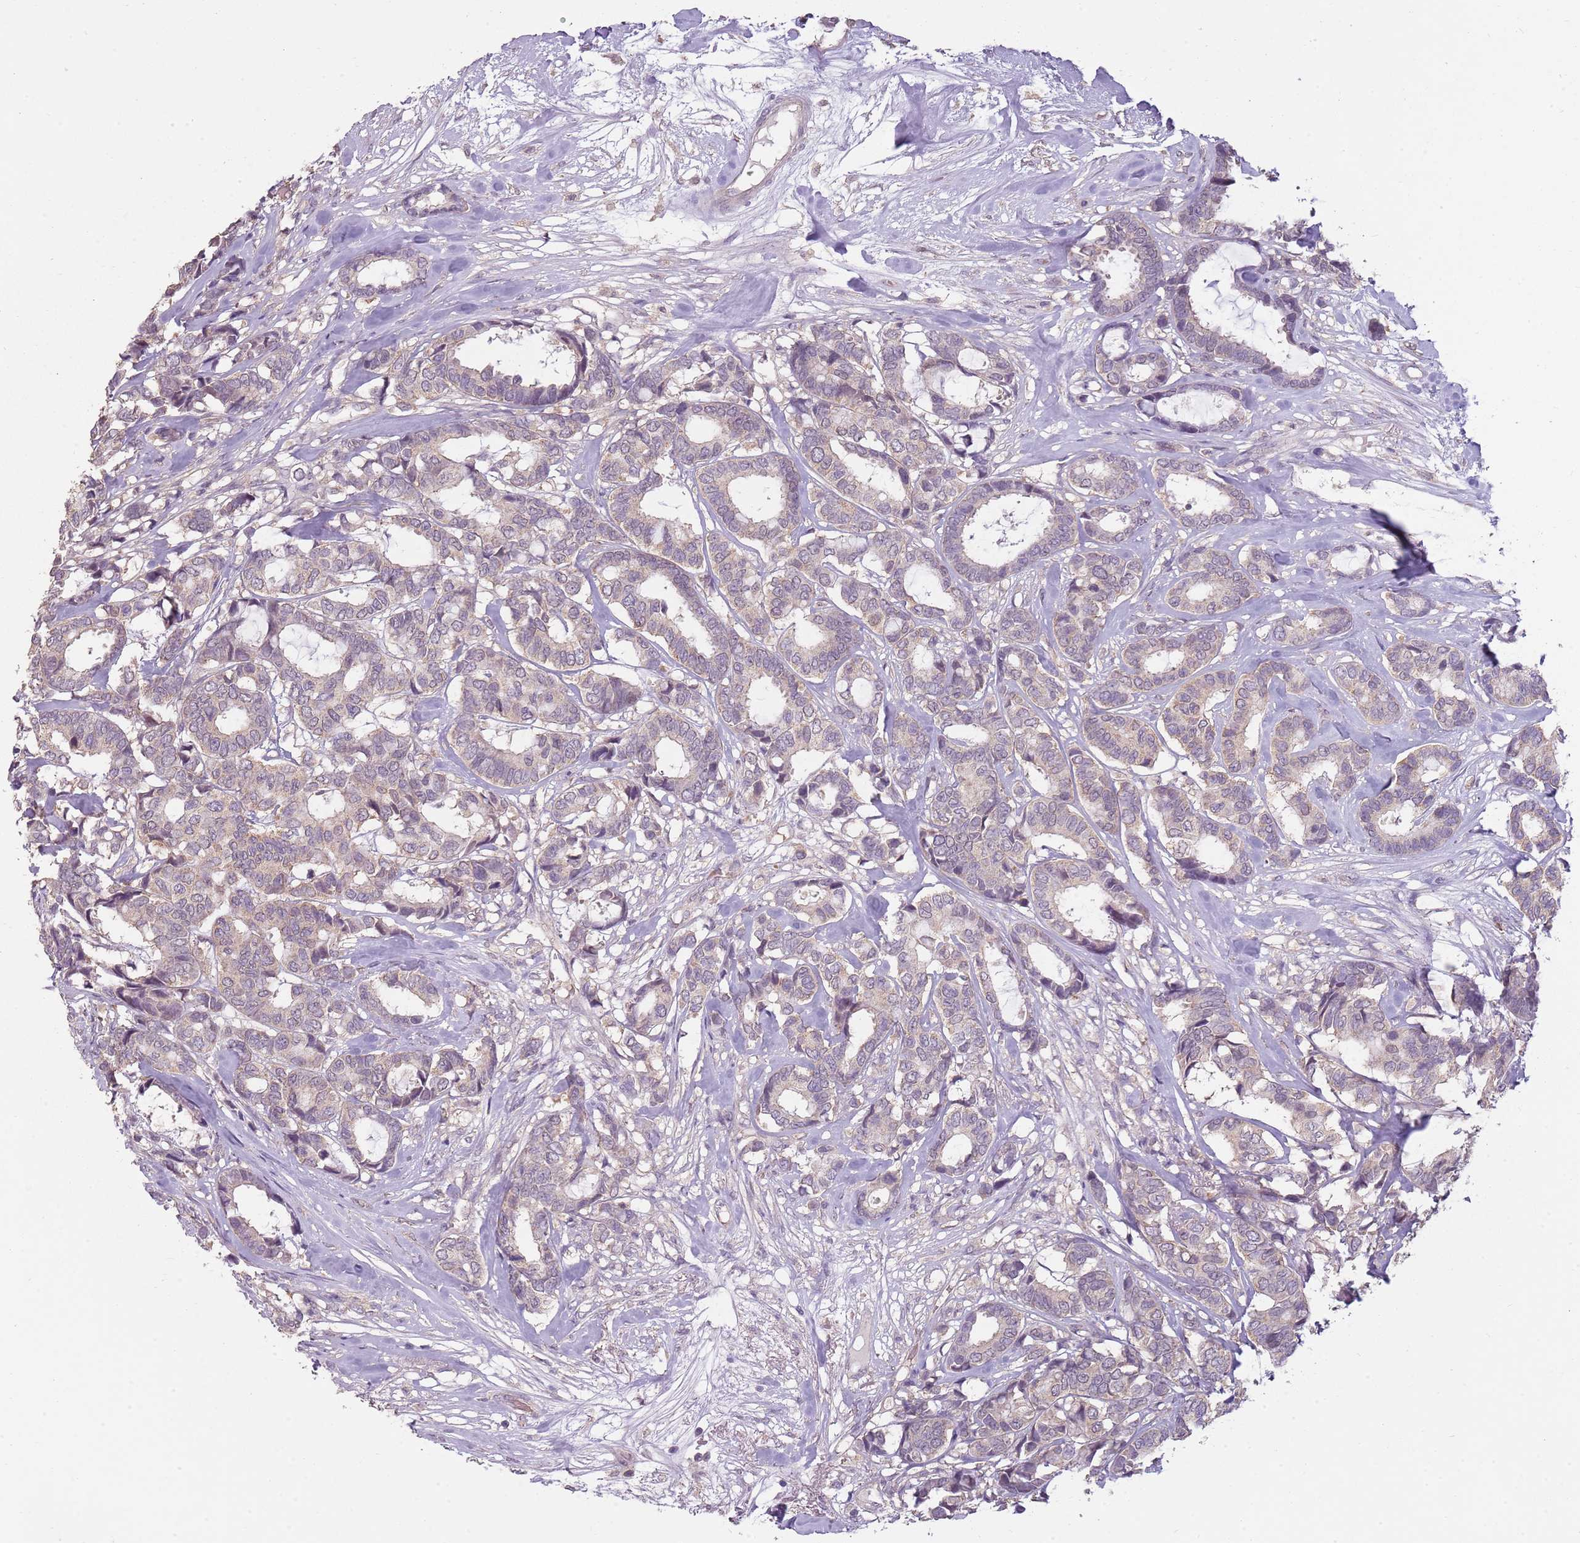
{"staining": {"intensity": "weak", "quantity": "25%-75%", "location": "cytoplasmic/membranous"}, "tissue": "breast cancer", "cell_type": "Tumor cells", "image_type": "cancer", "snomed": [{"axis": "morphology", "description": "Duct carcinoma"}, {"axis": "topography", "description": "Breast"}], "caption": "Breast infiltrating ductal carcinoma stained with a protein marker reveals weak staining in tumor cells.", "gene": "TEKT4", "patient": {"sex": "female", "age": 87}}